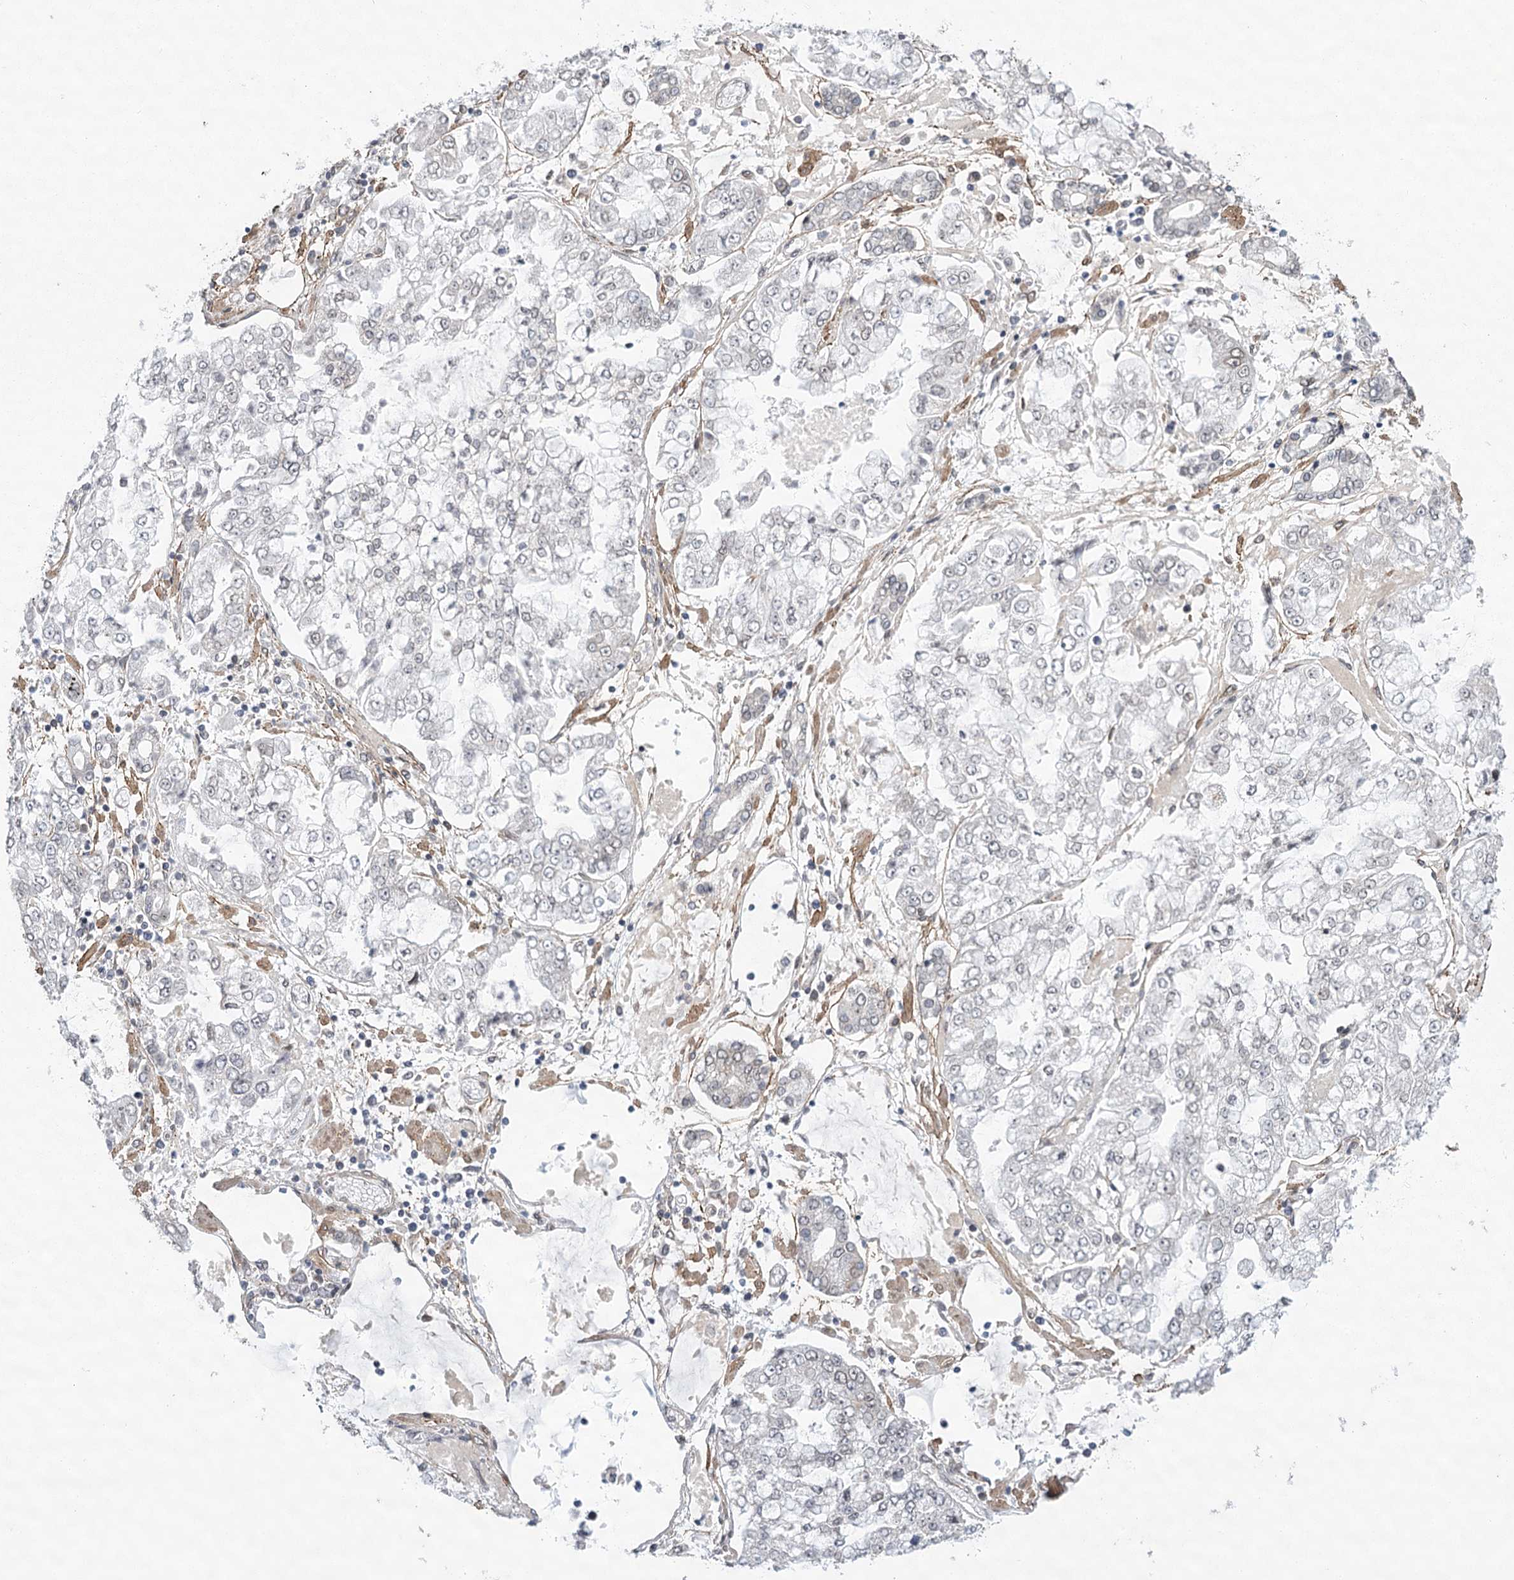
{"staining": {"intensity": "negative", "quantity": "none", "location": "none"}, "tissue": "stomach cancer", "cell_type": "Tumor cells", "image_type": "cancer", "snomed": [{"axis": "morphology", "description": "Adenocarcinoma, NOS"}, {"axis": "topography", "description": "Stomach"}], "caption": "Tumor cells show no significant expression in stomach cancer.", "gene": "MED28", "patient": {"sex": "male", "age": 76}}